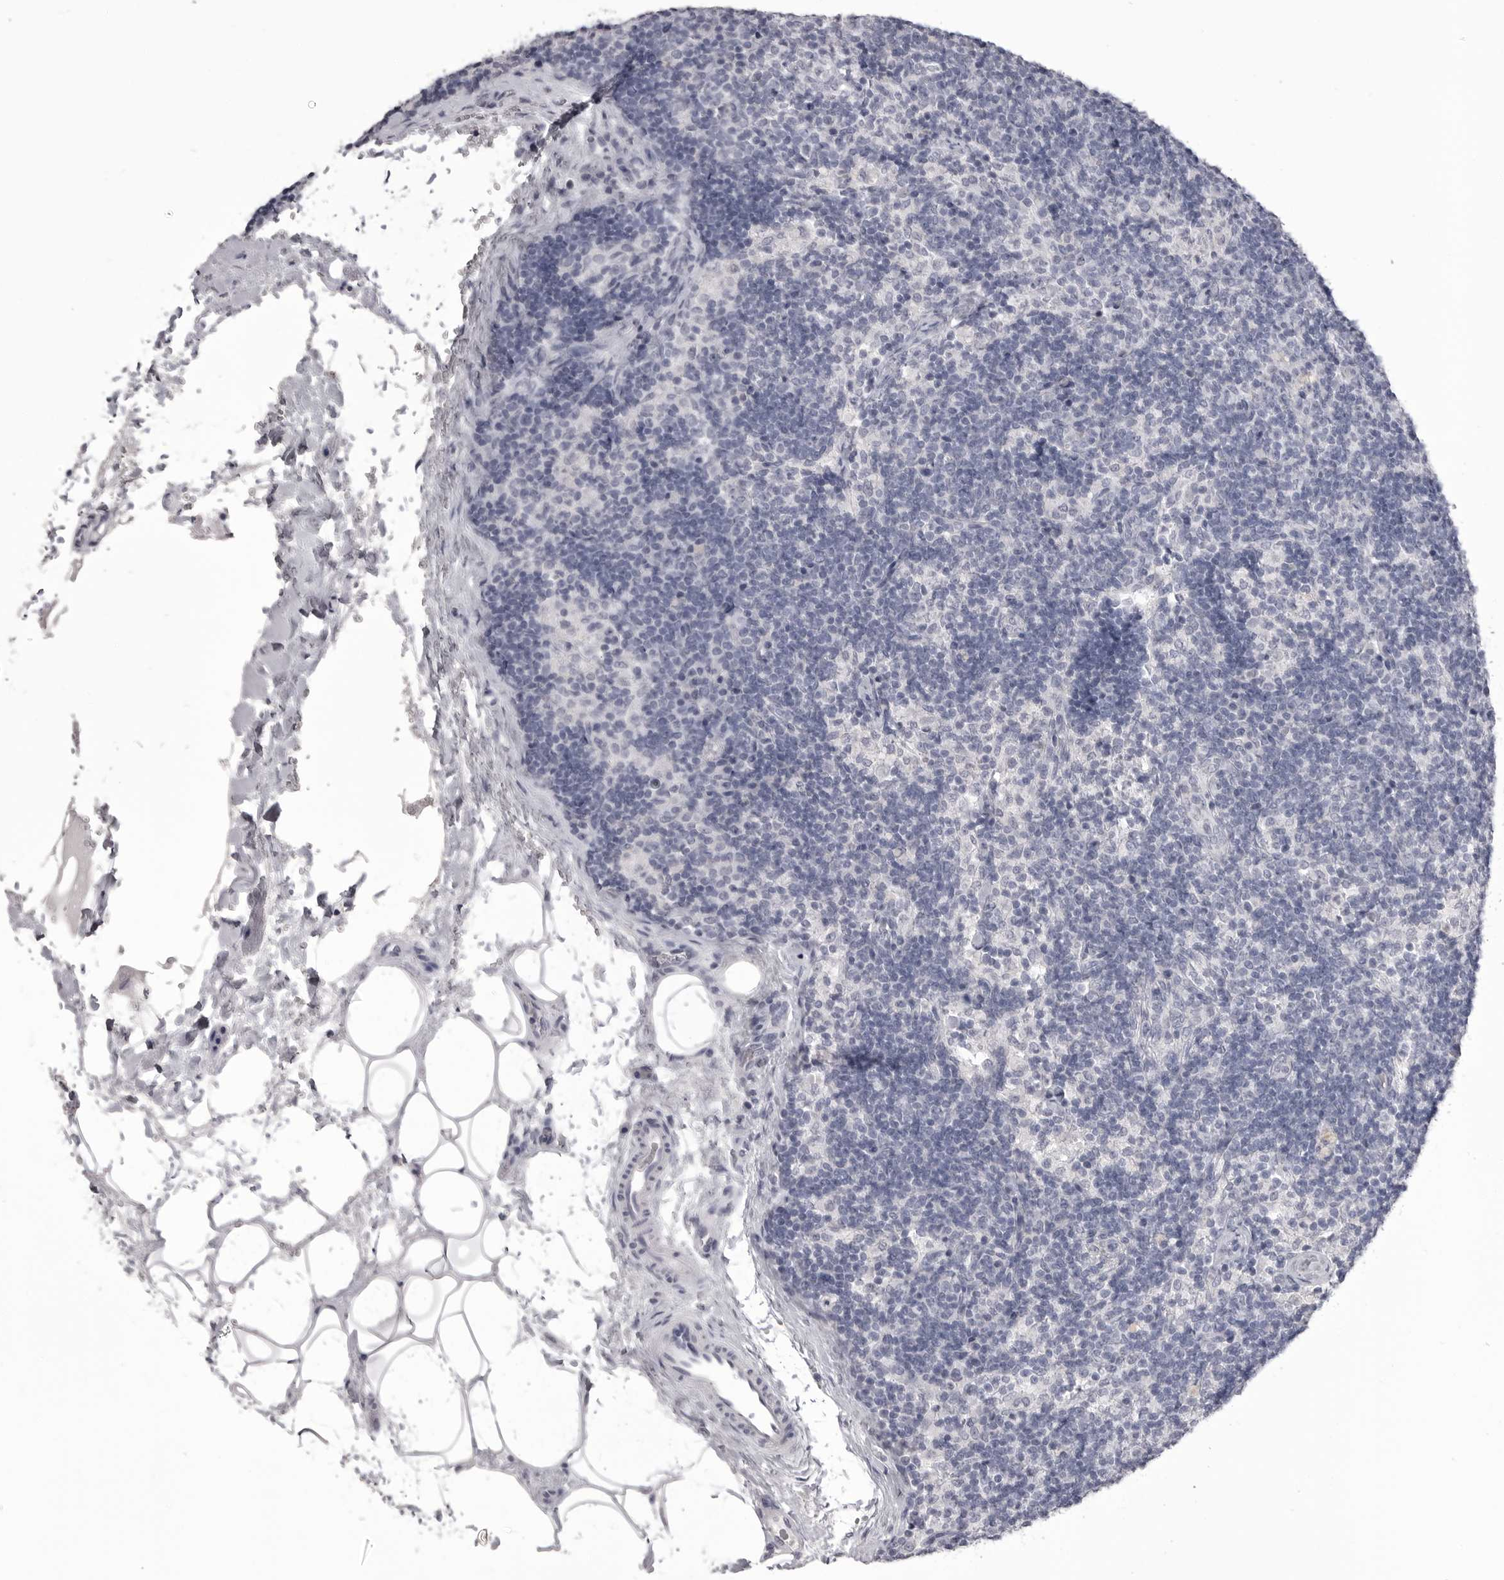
{"staining": {"intensity": "negative", "quantity": "none", "location": "none"}, "tissue": "lymph node", "cell_type": "Germinal center cells", "image_type": "normal", "snomed": [{"axis": "morphology", "description": "Normal tissue, NOS"}, {"axis": "topography", "description": "Lymph node"}], "caption": "The histopathology image displays no staining of germinal center cells in unremarkable lymph node.", "gene": "TIMP1", "patient": {"sex": "female", "age": 22}}